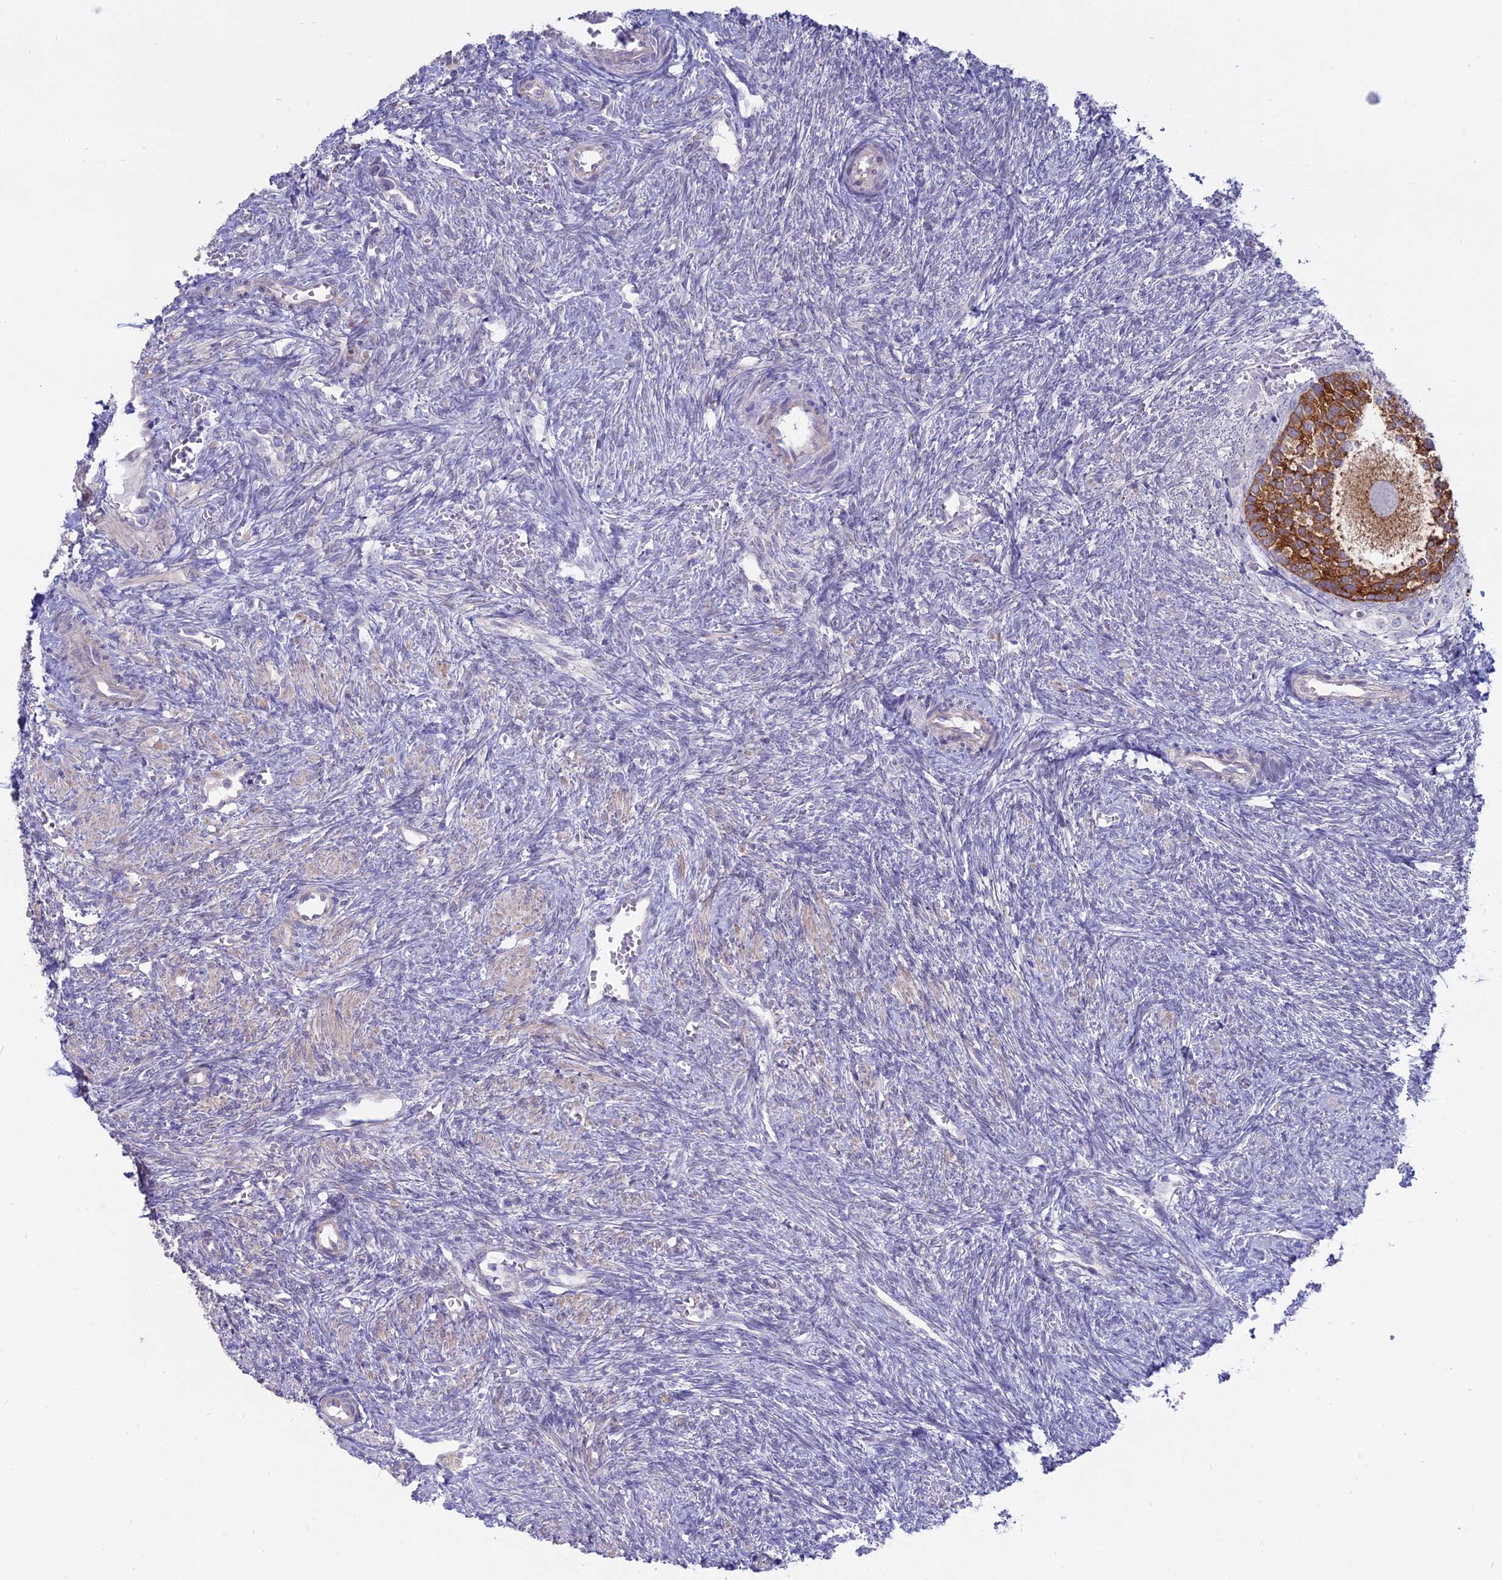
{"staining": {"intensity": "strong", "quantity": ">75%", "location": "cytoplasmic/membranous"}, "tissue": "ovary", "cell_type": "Follicle cells", "image_type": "normal", "snomed": [{"axis": "morphology", "description": "Normal tissue, NOS"}, {"axis": "topography", "description": "Ovary"}], "caption": "Approximately >75% of follicle cells in benign human ovary demonstrate strong cytoplasmic/membranous protein positivity as visualized by brown immunohistochemical staining.", "gene": "MYO5B", "patient": {"sex": "female", "age": 41}}